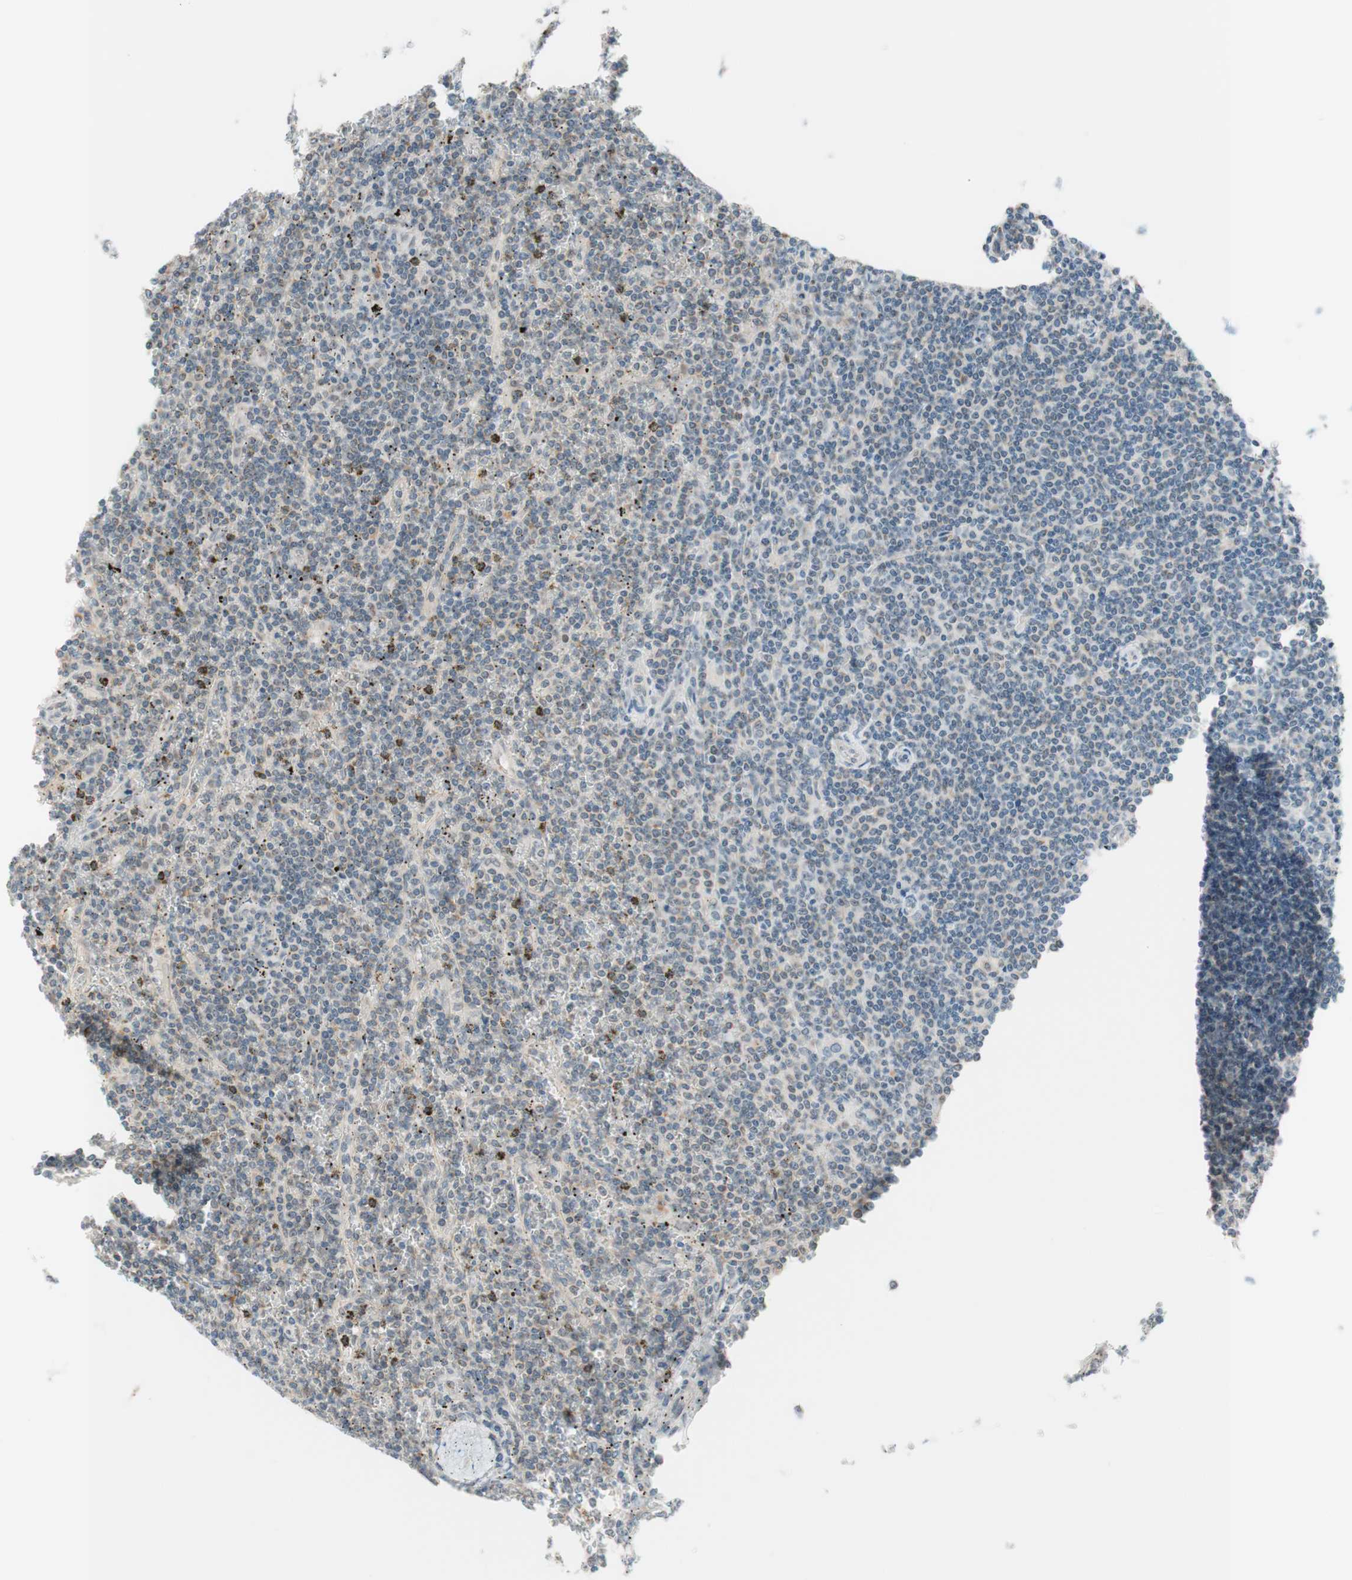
{"staining": {"intensity": "weak", "quantity": "<25%", "location": "nuclear"}, "tissue": "lymphoma", "cell_type": "Tumor cells", "image_type": "cancer", "snomed": [{"axis": "morphology", "description": "Malignant lymphoma, non-Hodgkin's type, Low grade"}, {"axis": "topography", "description": "Spleen"}], "caption": "Immunohistochemistry (IHC) histopathology image of neoplastic tissue: human lymphoma stained with DAB reveals no significant protein positivity in tumor cells.", "gene": "JPH1", "patient": {"sex": "female", "age": 19}}